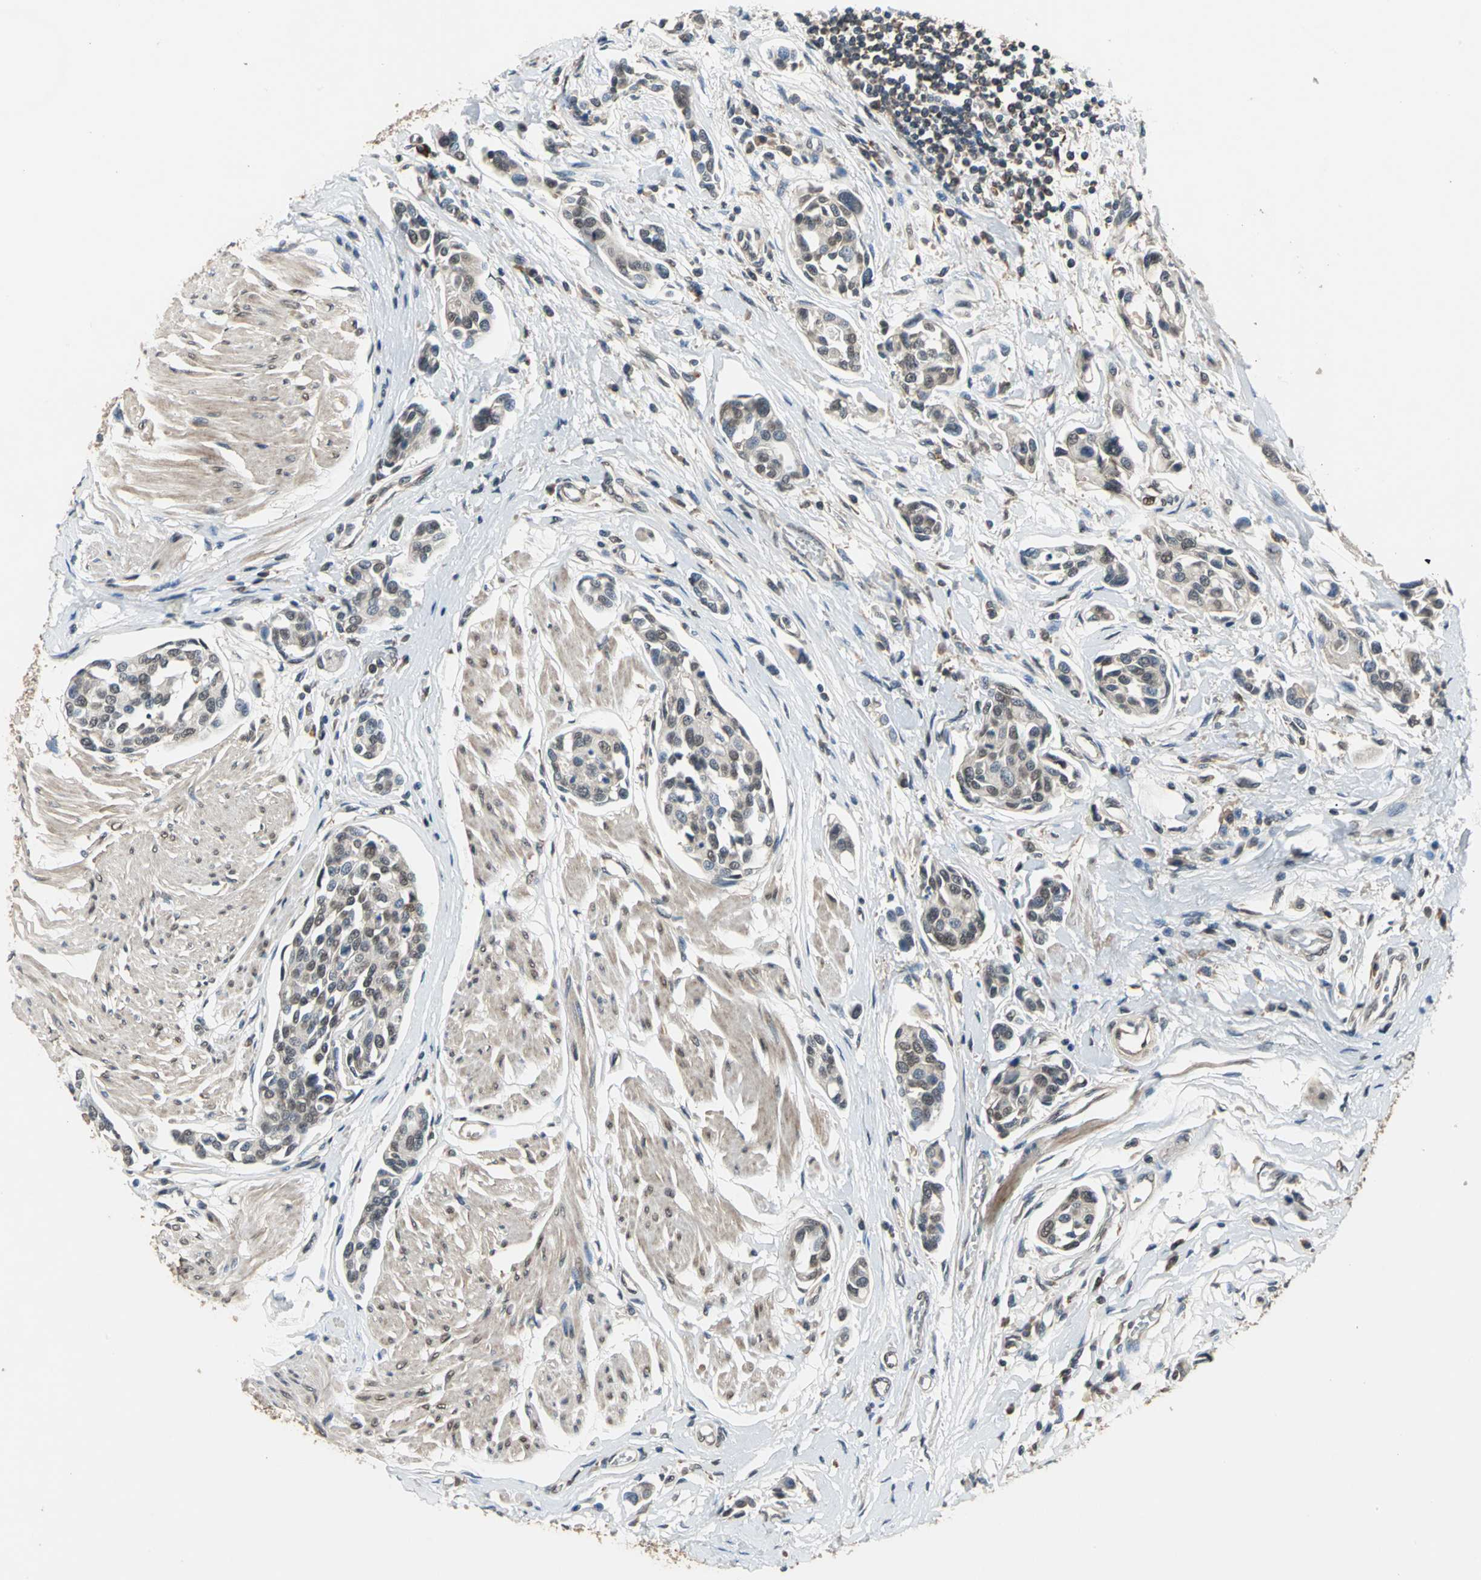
{"staining": {"intensity": "moderate", "quantity": "25%-75%", "location": "nuclear"}, "tissue": "urothelial cancer", "cell_type": "Tumor cells", "image_type": "cancer", "snomed": [{"axis": "morphology", "description": "Urothelial carcinoma, High grade"}, {"axis": "topography", "description": "Urinary bladder"}], "caption": "High-power microscopy captured an immunohistochemistry (IHC) photomicrograph of urothelial carcinoma (high-grade), revealing moderate nuclear positivity in approximately 25%-75% of tumor cells.", "gene": "EIF2B2", "patient": {"sex": "male", "age": 78}}